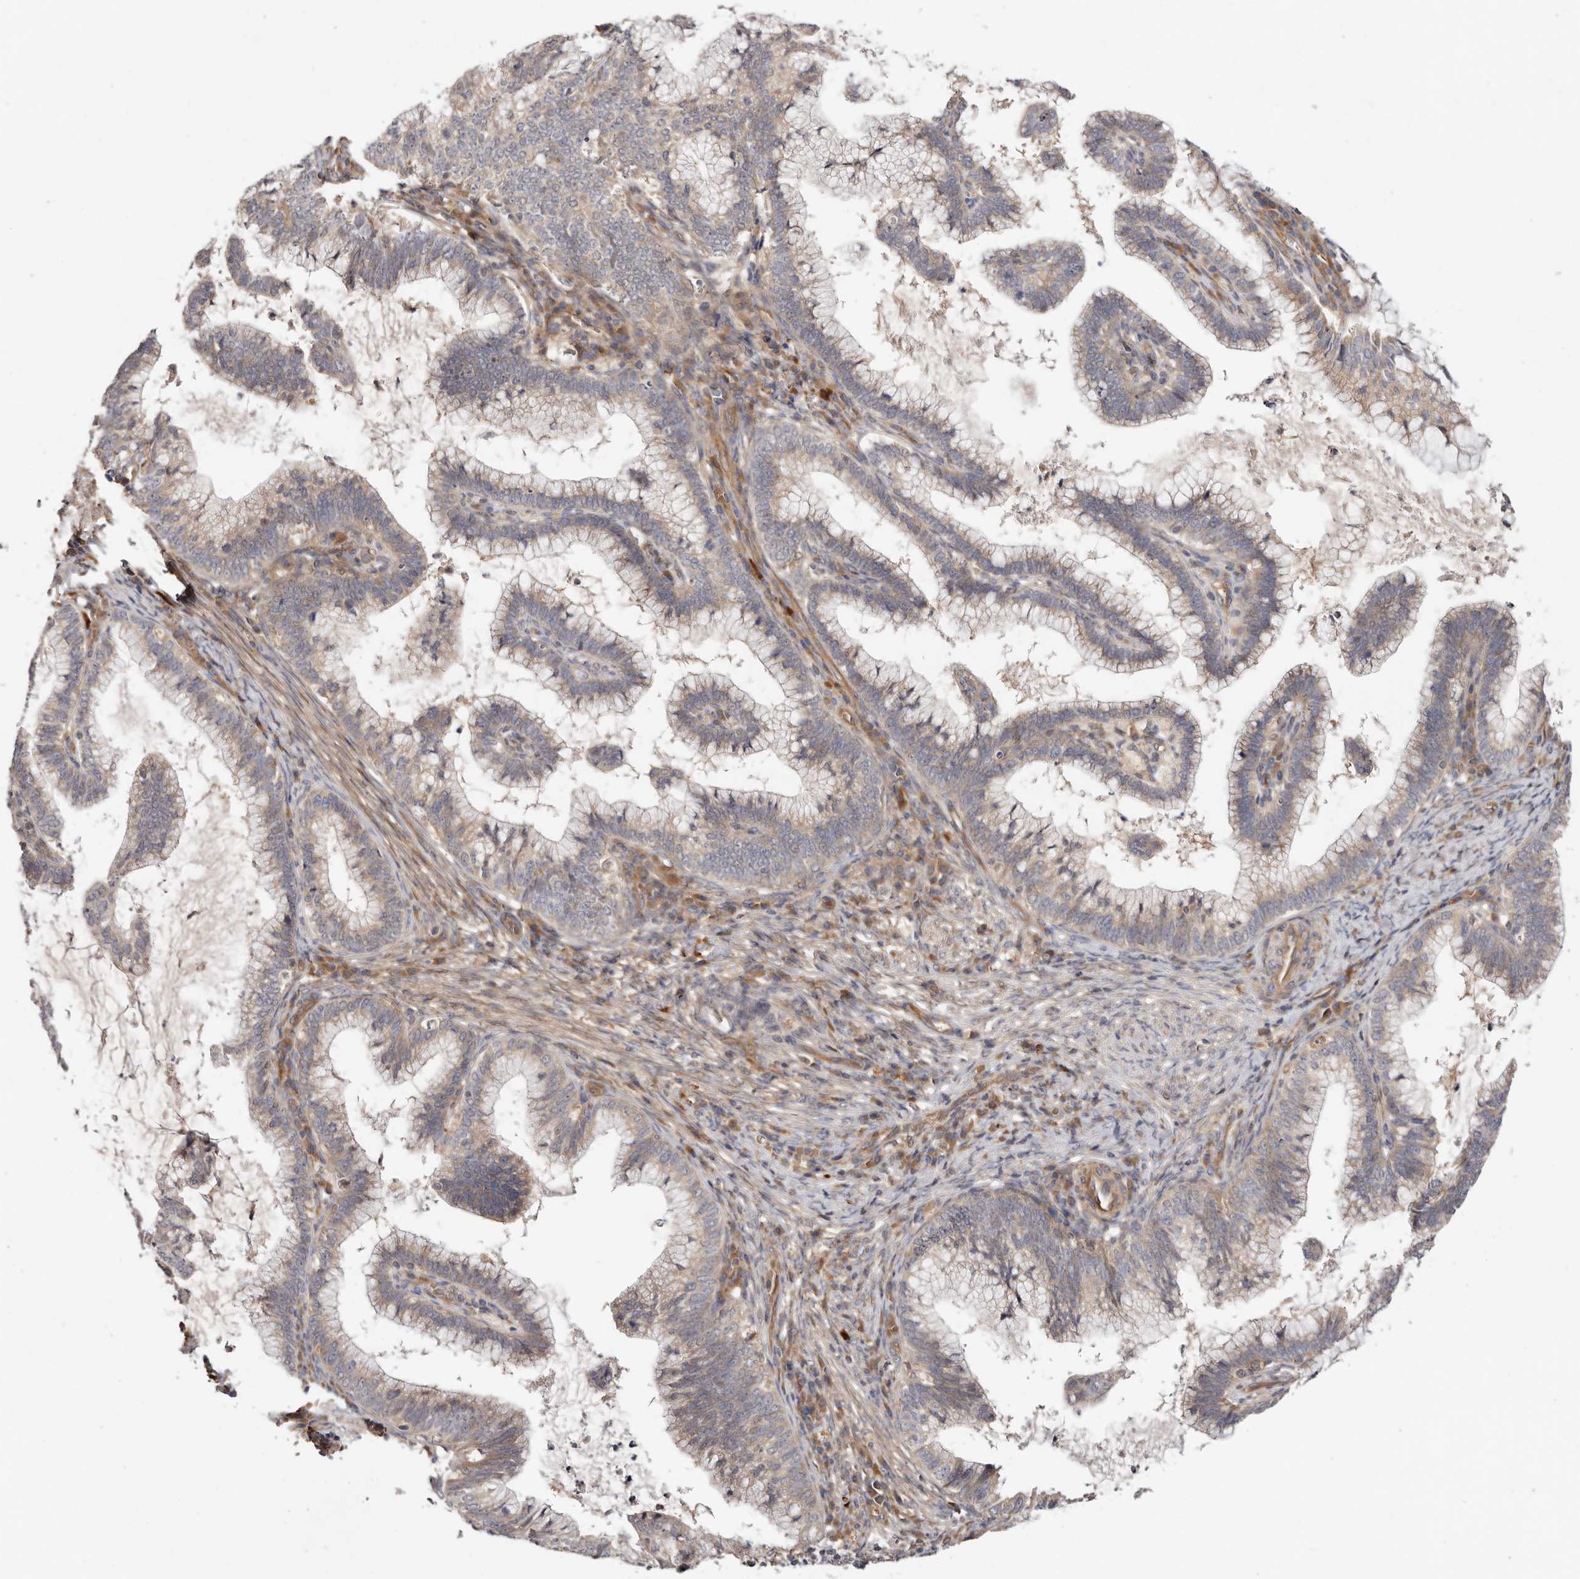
{"staining": {"intensity": "weak", "quantity": "25%-75%", "location": "cytoplasmic/membranous"}, "tissue": "cervical cancer", "cell_type": "Tumor cells", "image_type": "cancer", "snomed": [{"axis": "morphology", "description": "Adenocarcinoma, NOS"}, {"axis": "topography", "description": "Cervix"}], "caption": "Tumor cells reveal low levels of weak cytoplasmic/membranous positivity in approximately 25%-75% of cells in human cervical adenocarcinoma.", "gene": "MACF1", "patient": {"sex": "female", "age": 36}}